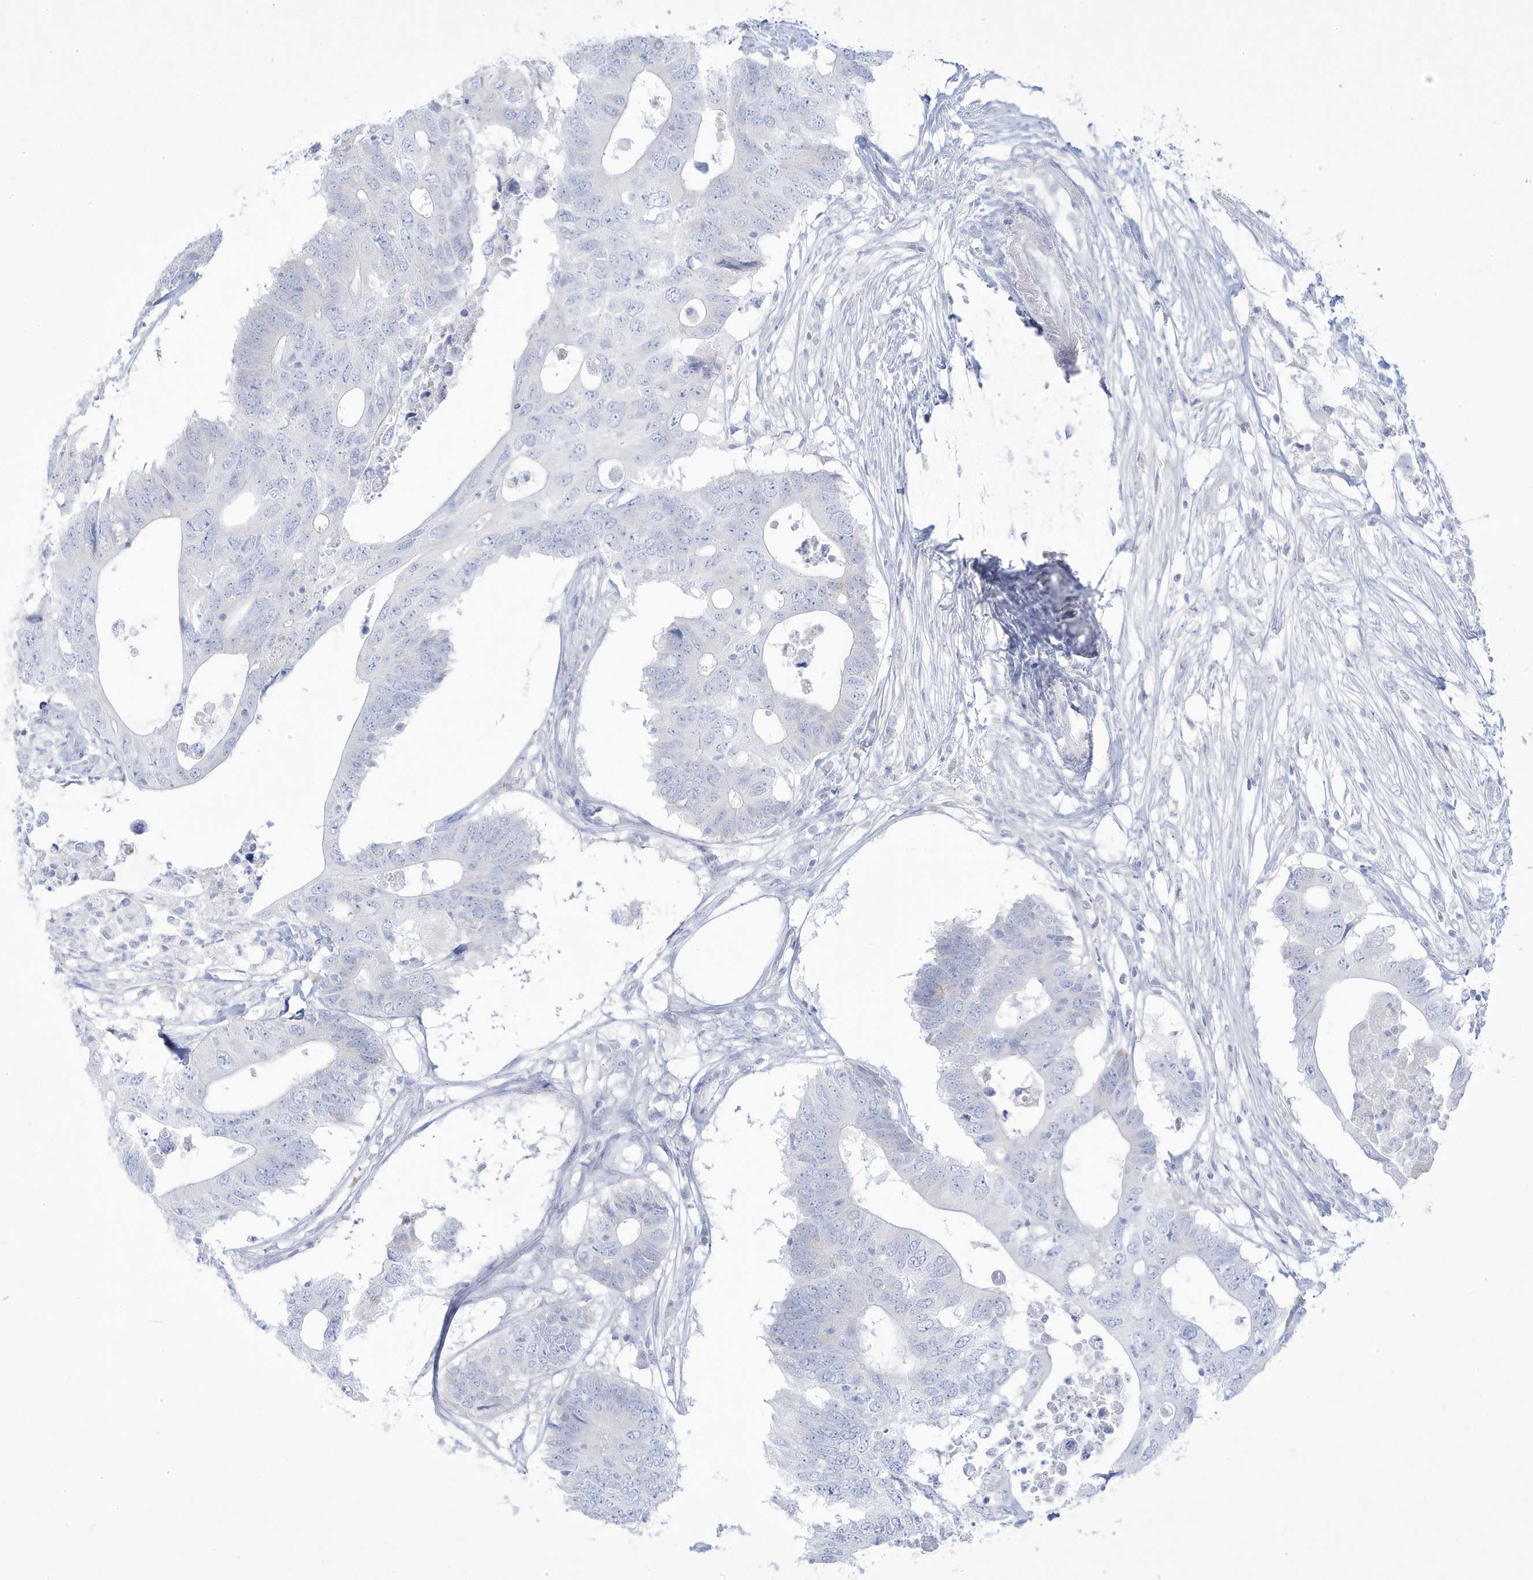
{"staining": {"intensity": "negative", "quantity": "none", "location": "none"}, "tissue": "colorectal cancer", "cell_type": "Tumor cells", "image_type": "cancer", "snomed": [{"axis": "morphology", "description": "Adenocarcinoma, NOS"}, {"axis": "topography", "description": "Colon"}], "caption": "The image demonstrates no staining of tumor cells in colorectal cancer. The staining is performed using DAB (3,3'-diaminobenzidine) brown chromogen with nuclei counter-stained in using hematoxylin.", "gene": "ADAMTSL3", "patient": {"sex": "male", "age": 71}}